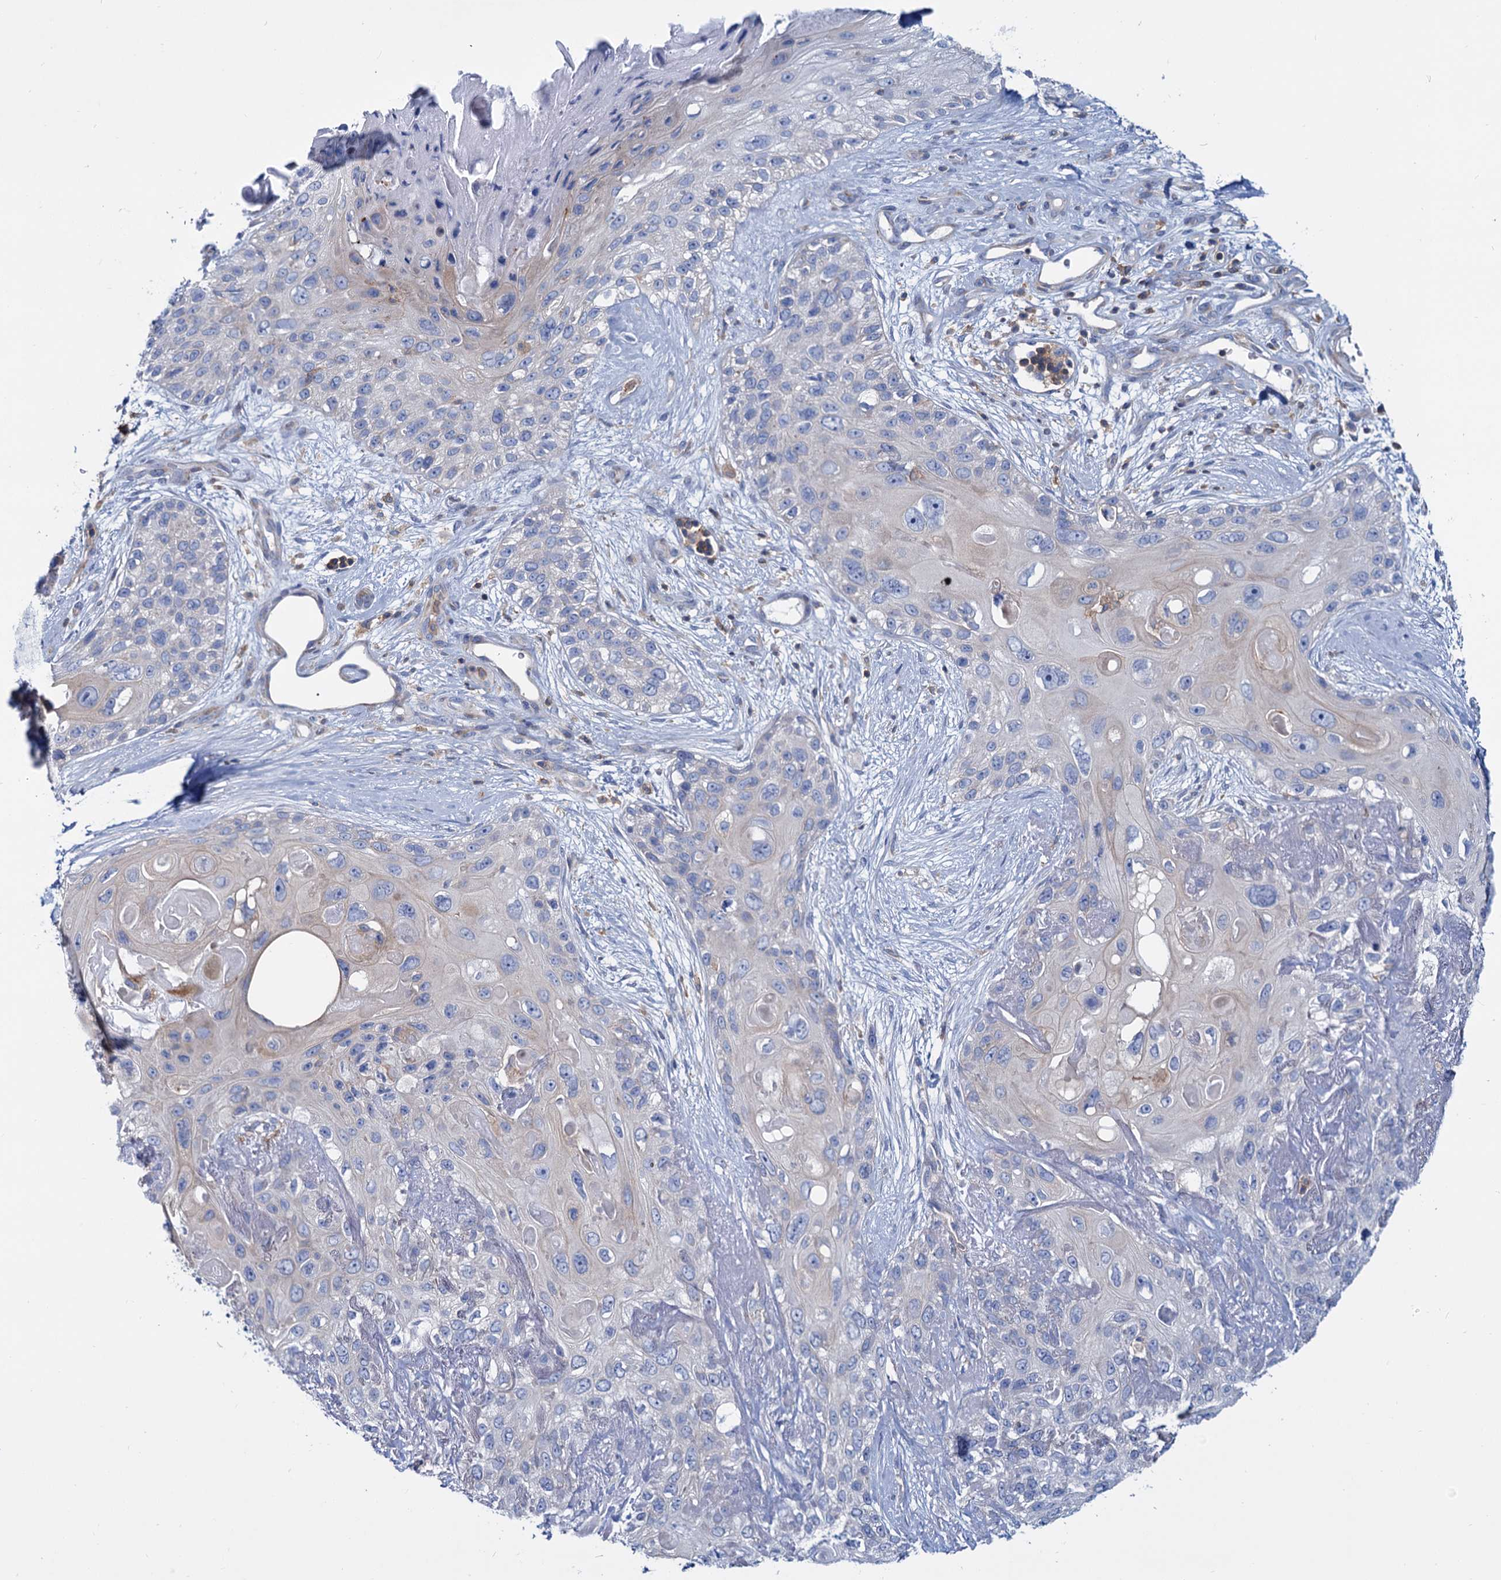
{"staining": {"intensity": "negative", "quantity": "none", "location": "none"}, "tissue": "skin cancer", "cell_type": "Tumor cells", "image_type": "cancer", "snomed": [{"axis": "morphology", "description": "Normal tissue, NOS"}, {"axis": "morphology", "description": "Squamous cell carcinoma, NOS"}, {"axis": "topography", "description": "Skin"}], "caption": "Protein analysis of squamous cell carcinoma (skin) demonstrates no significant staining in tumor cells.", "gene": "LRCH4", "patient": {"sex": "male", "age": 72}}